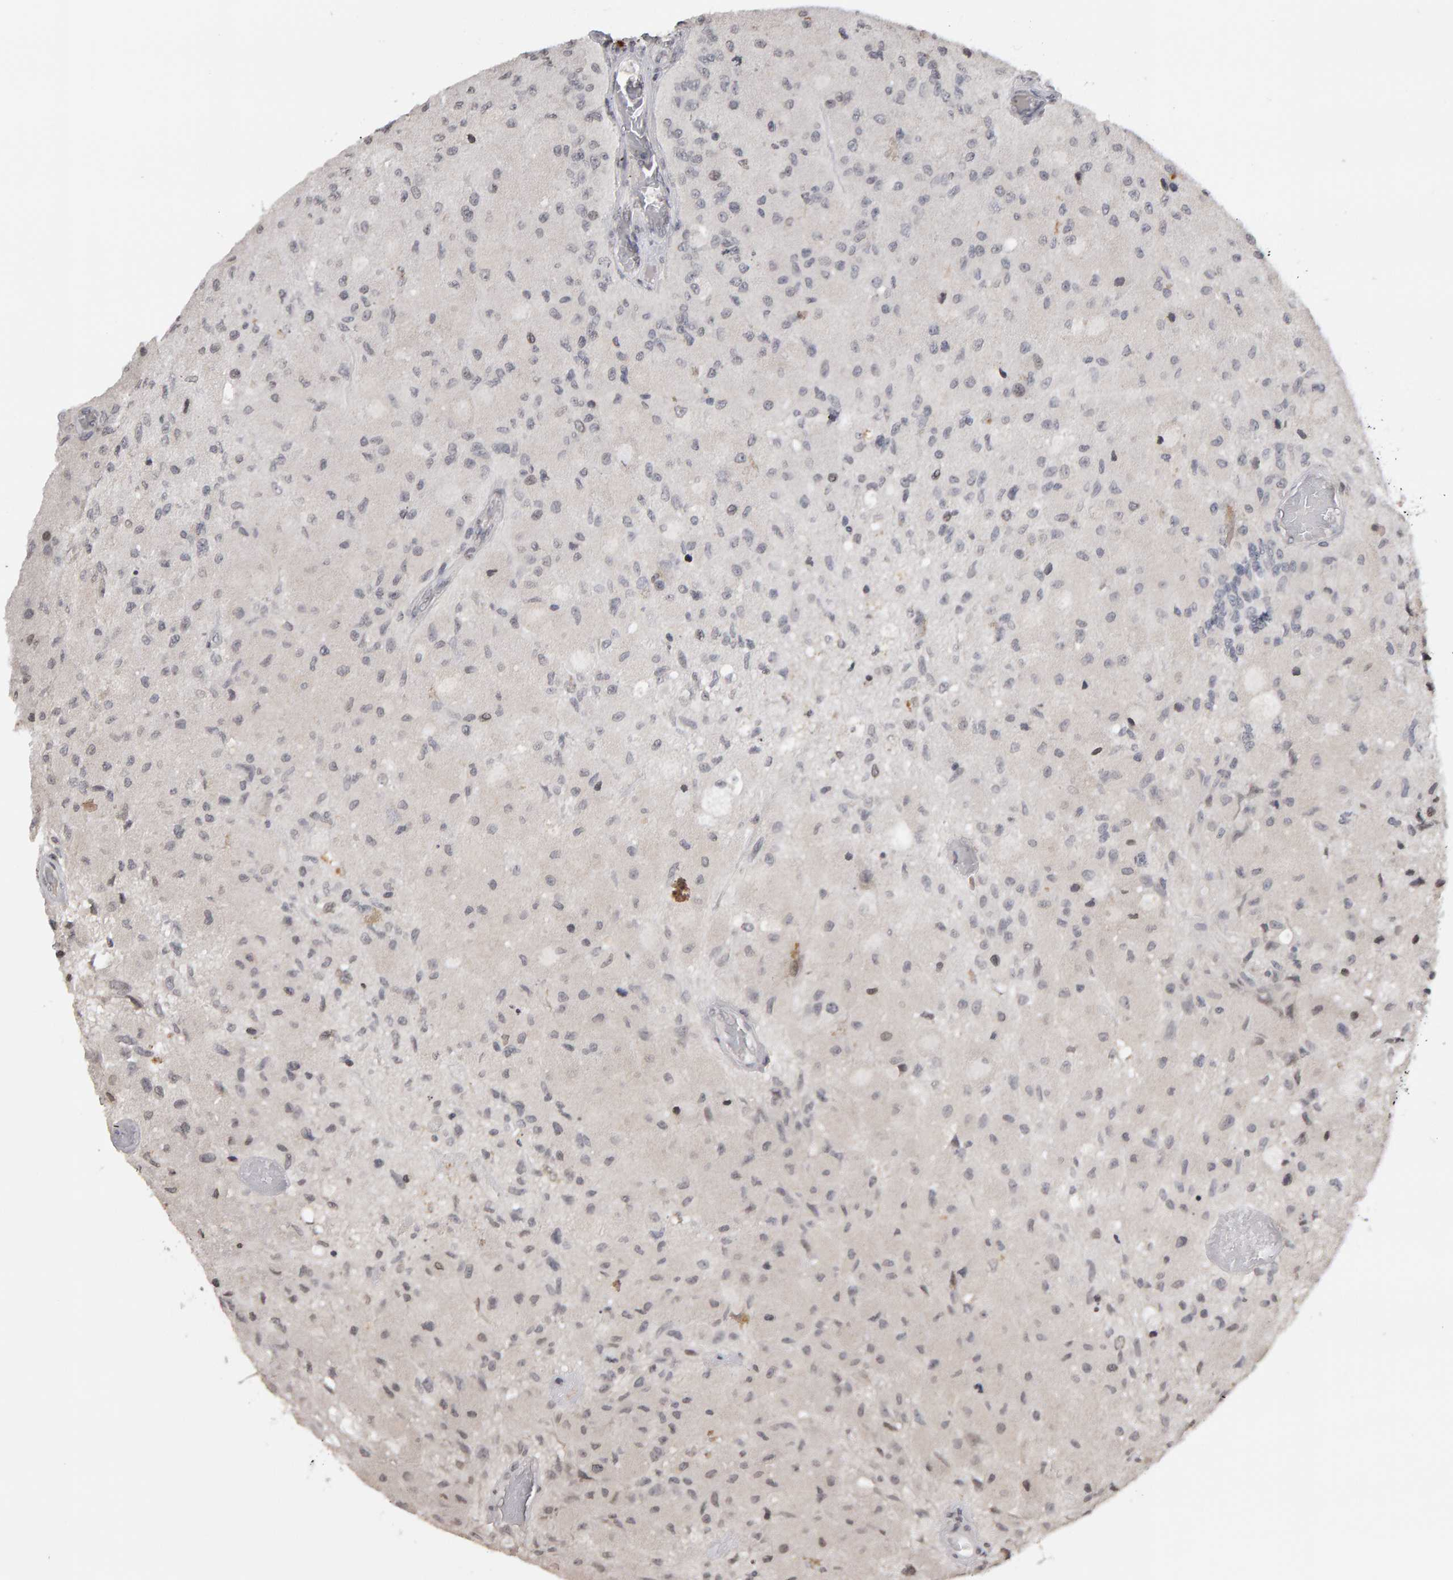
{"staining": {"intensity": "weak", "quantity": "<25%", "location": "nuclear"}, "tissue": "glioma", "cell_type": "Tumor cells", "image_type": "cancer", "snomed": [{"axis": "morphology", "description": "Normal tissue, NOS"}, {"axis": "morphology", "description": "Glioma, malignant, High grade"}, {"axis": "topography", "description": "Cerebral cortex"}], "caption": "Glioma was stained to show a protein in brown. There is no significant positivity in tumor cells.", "gene": "TRAM1", "patient": {"sex": "male", "age": 77}}